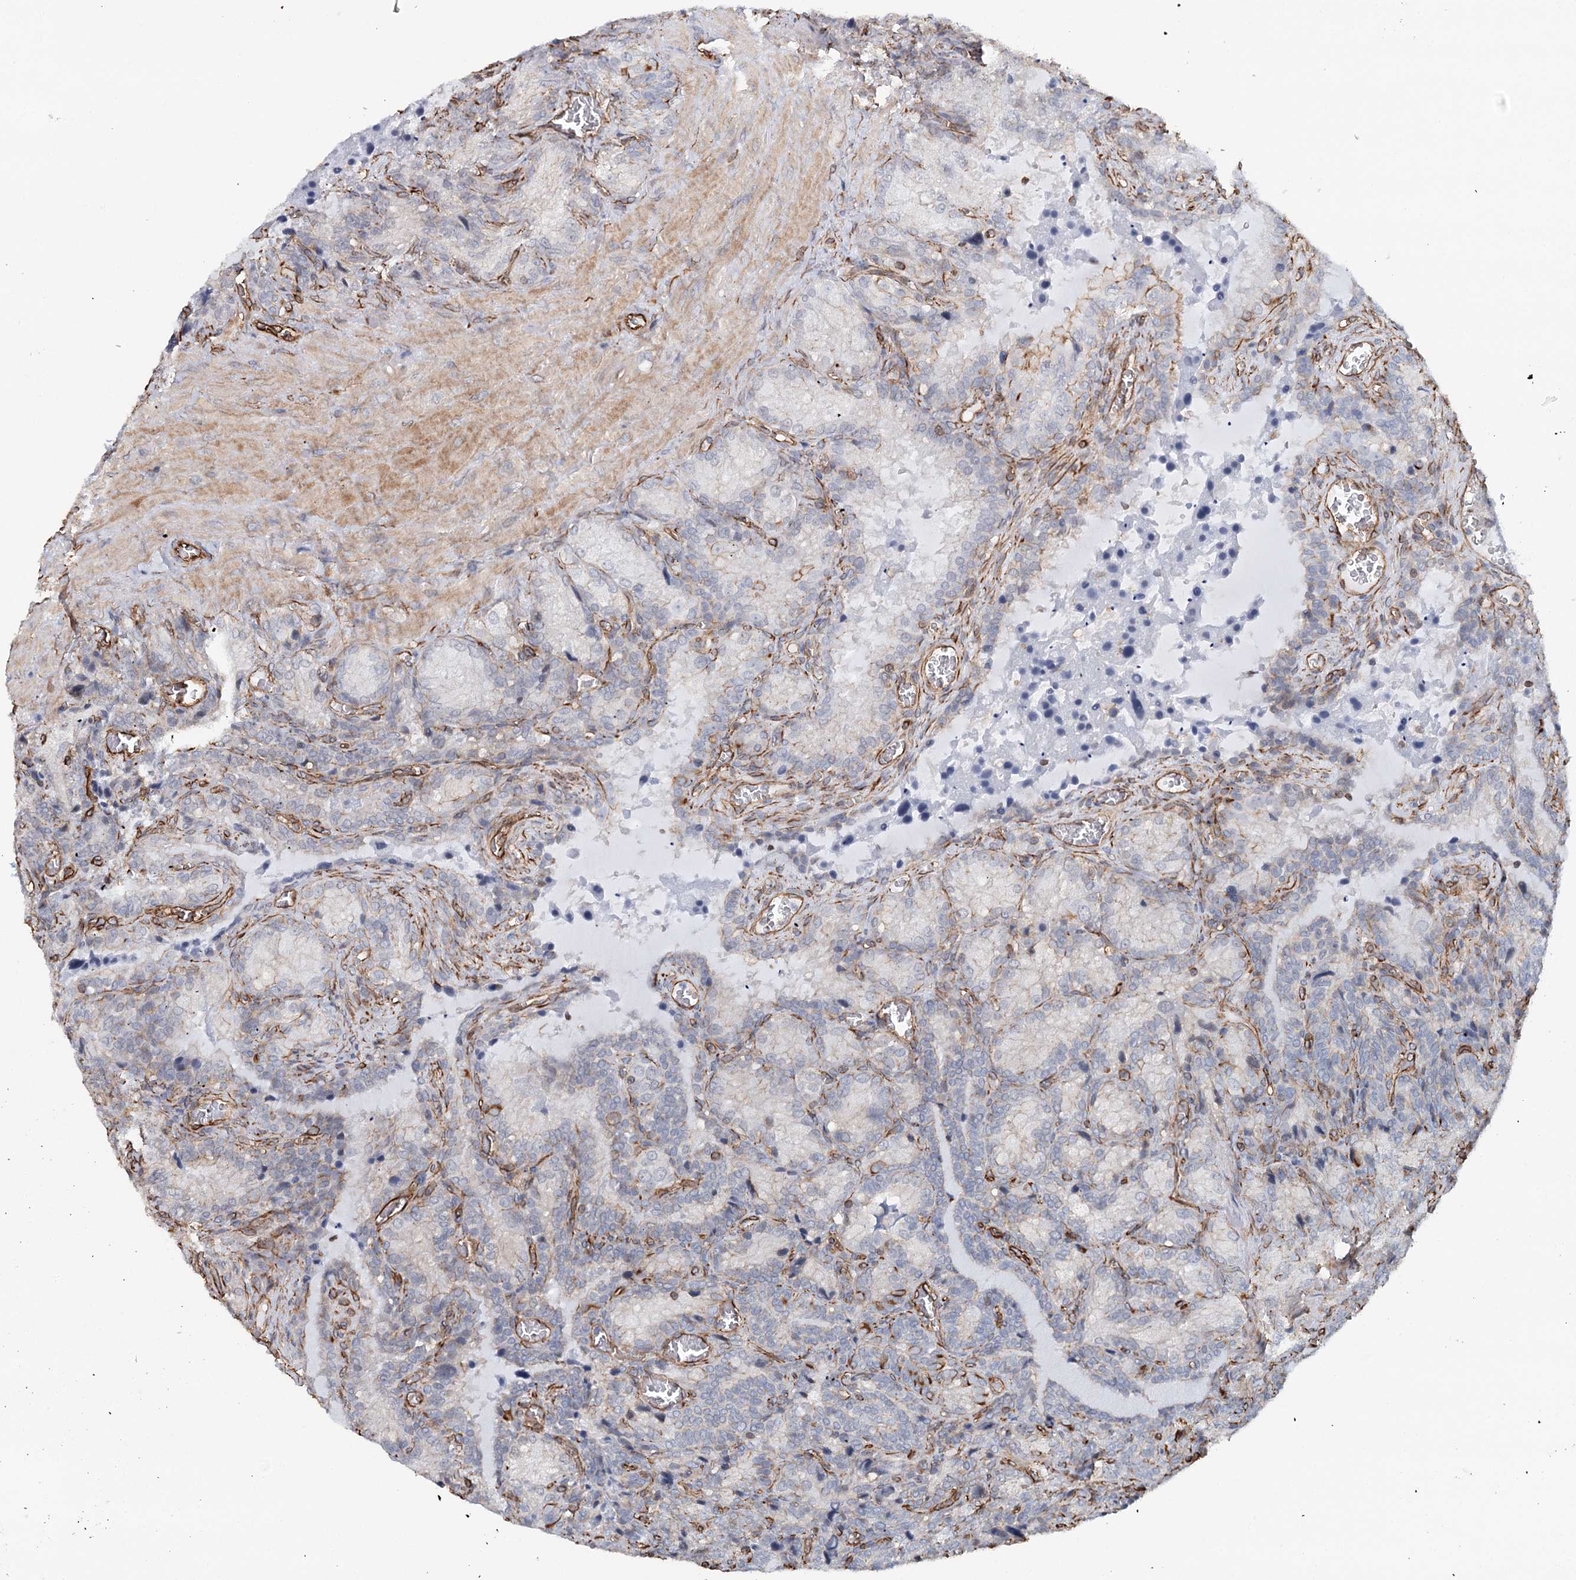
{"staining": {"intensity": "weak", "quantity": "<25%", "location": "cytoplasmic/membranous"}, "tissue": "seminal vesicle", "cell_type": "Glandular cells", "image_type": "normal", "snomed": [{"axis": "morphology", "description": "Normal tissue, NOS"}, {"axis": "topography", "description": "Seminal veicle"}], "caption": "Immunohistochemistry (IHC) micrograph of normal seminal vesicle stained for a protein (brown), which demonstrates no staining in glandular cells.", "gene": "SYNPO", "patient": {"sex": "male", "age": 62}}